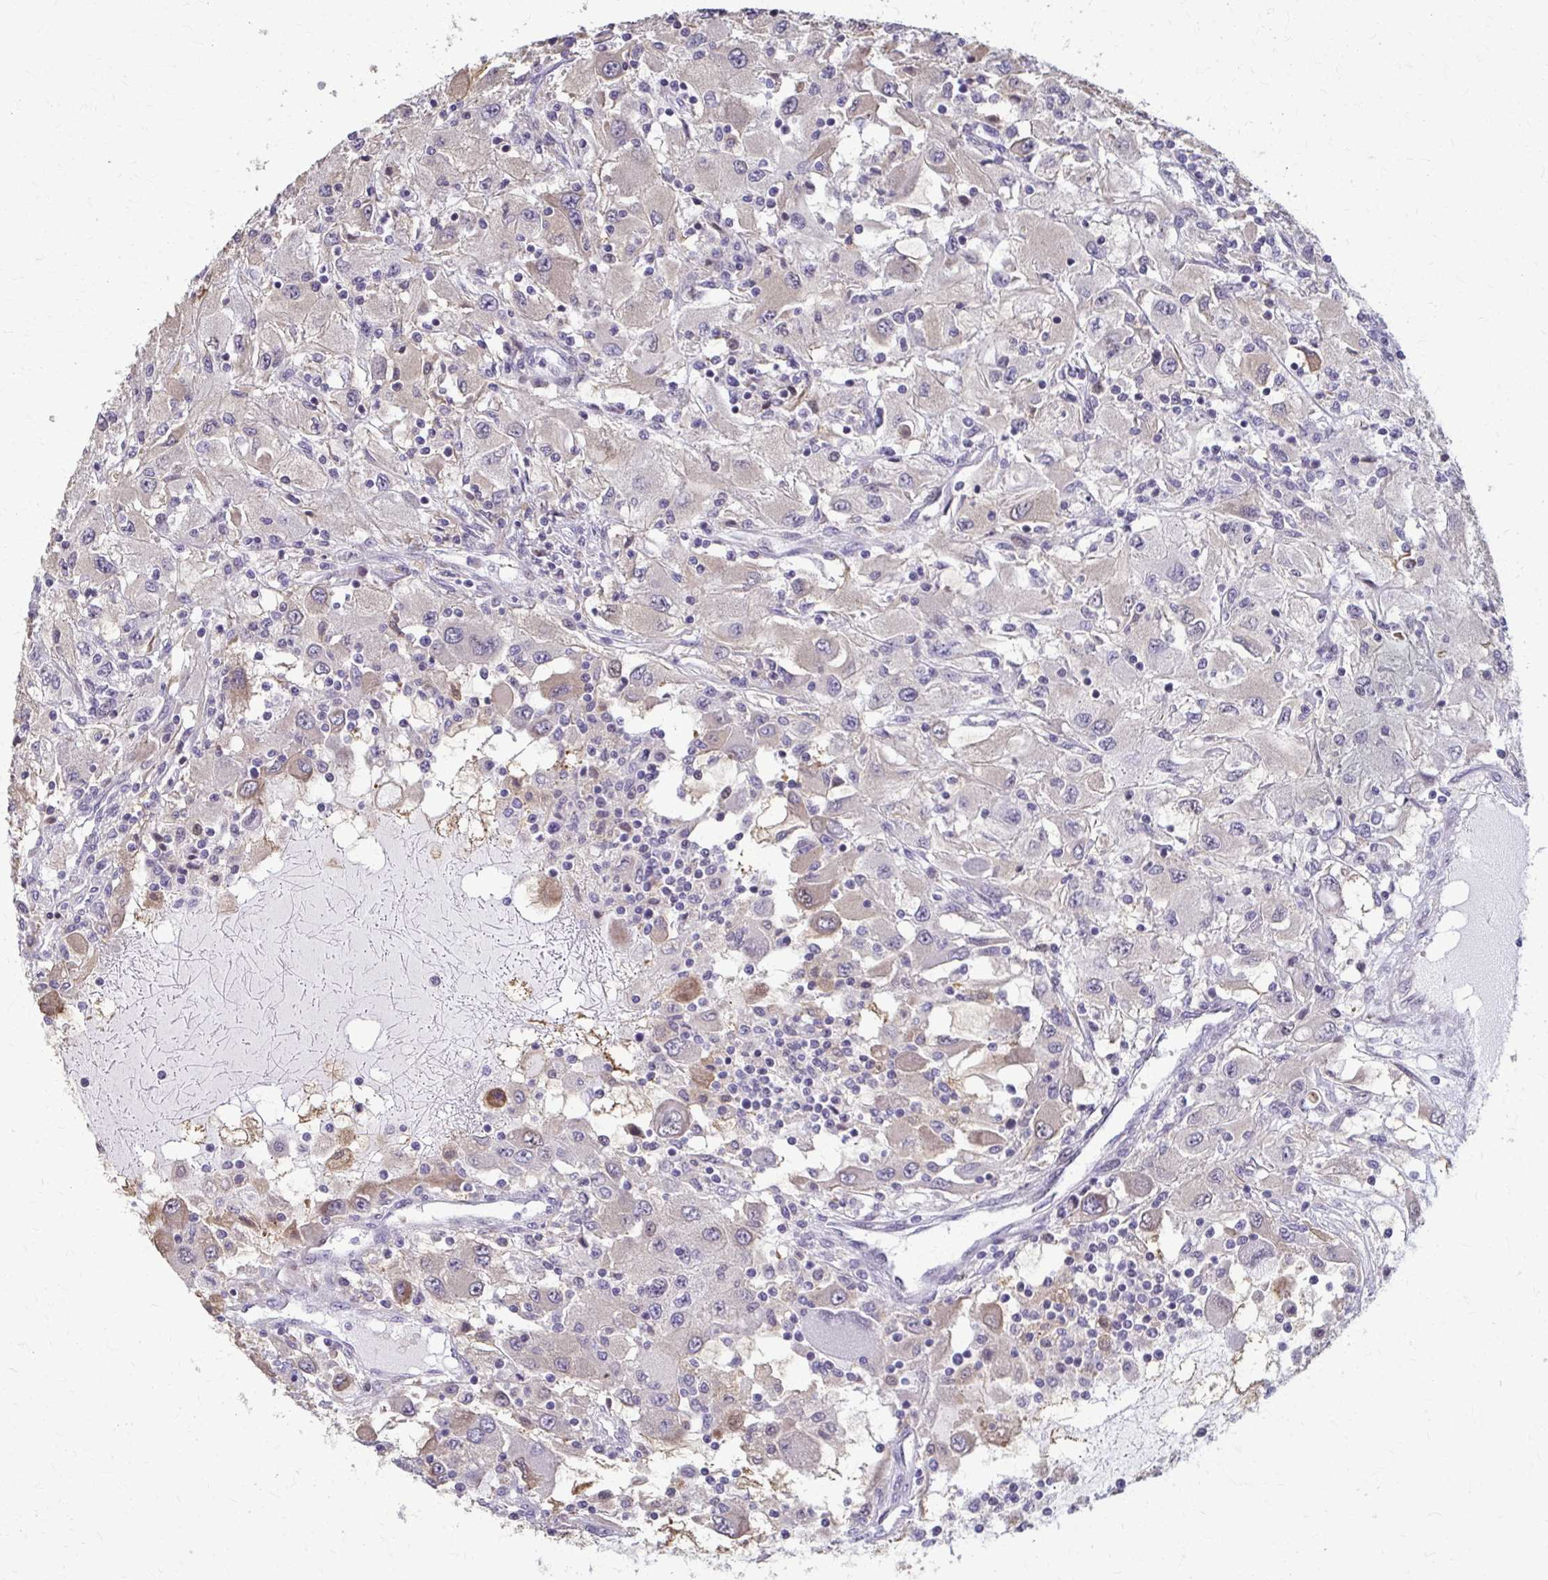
{"staining": {"intensity": "moderate", "quantity": "<25%", "location": "cytoplasmic/membranous"}, "tissue": "renal cancer", "cell_type": "Tumor cells", "image_type": "cancer", "snomed": [{"axis": "morphology", "description": "Adenocarcinoma, NOS"}, {"axis": "topography", "description": "Kidney"}], "caption": "Immunohistochemical staining of human renal cancer reveals low levels of moderate cytoplasmic/membranous protein expression in approximately <25% of tumor cells.", "gene": "ZNF34", "patient": {"sex": "female", "age": 67}}